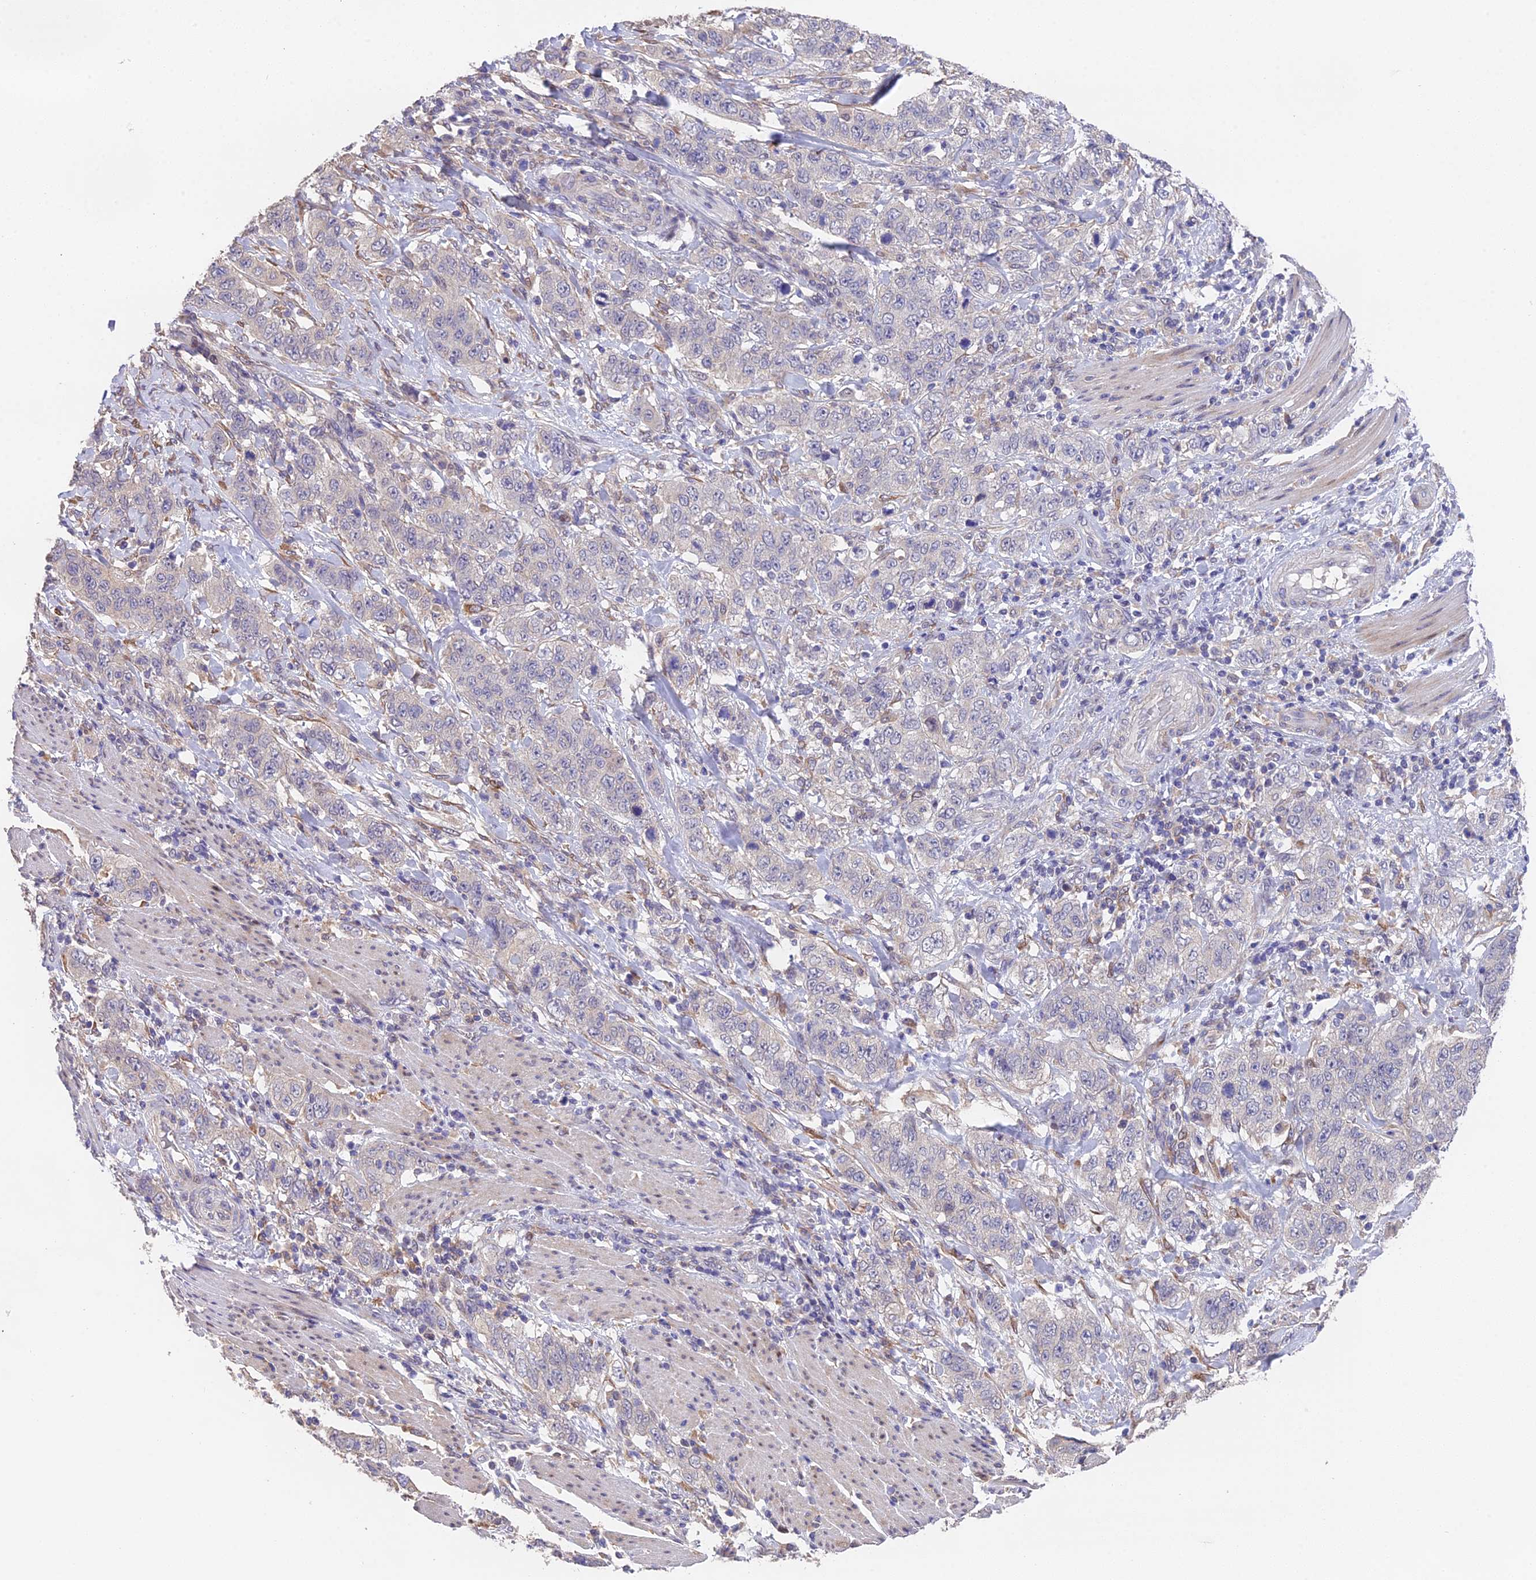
{"staining": {"intensity": "negative", "quantity": "none", "location": "none"}, "tissue": "stomach cancer", "cell_type": "Tumor cells", "image_type": "cancer", "snomed": [{"axis": "morphology", "description": "Adenocarcinoma, NOS"}, {"axis": "topography", "description": "Stomach"}], "caption": "Human stomach adenocarcinoma stained for a protein using immunohistochemistry shows no expression in tumor cells.", "gene": "PUS10", "patient": {"sex": "male", "age": 48}}